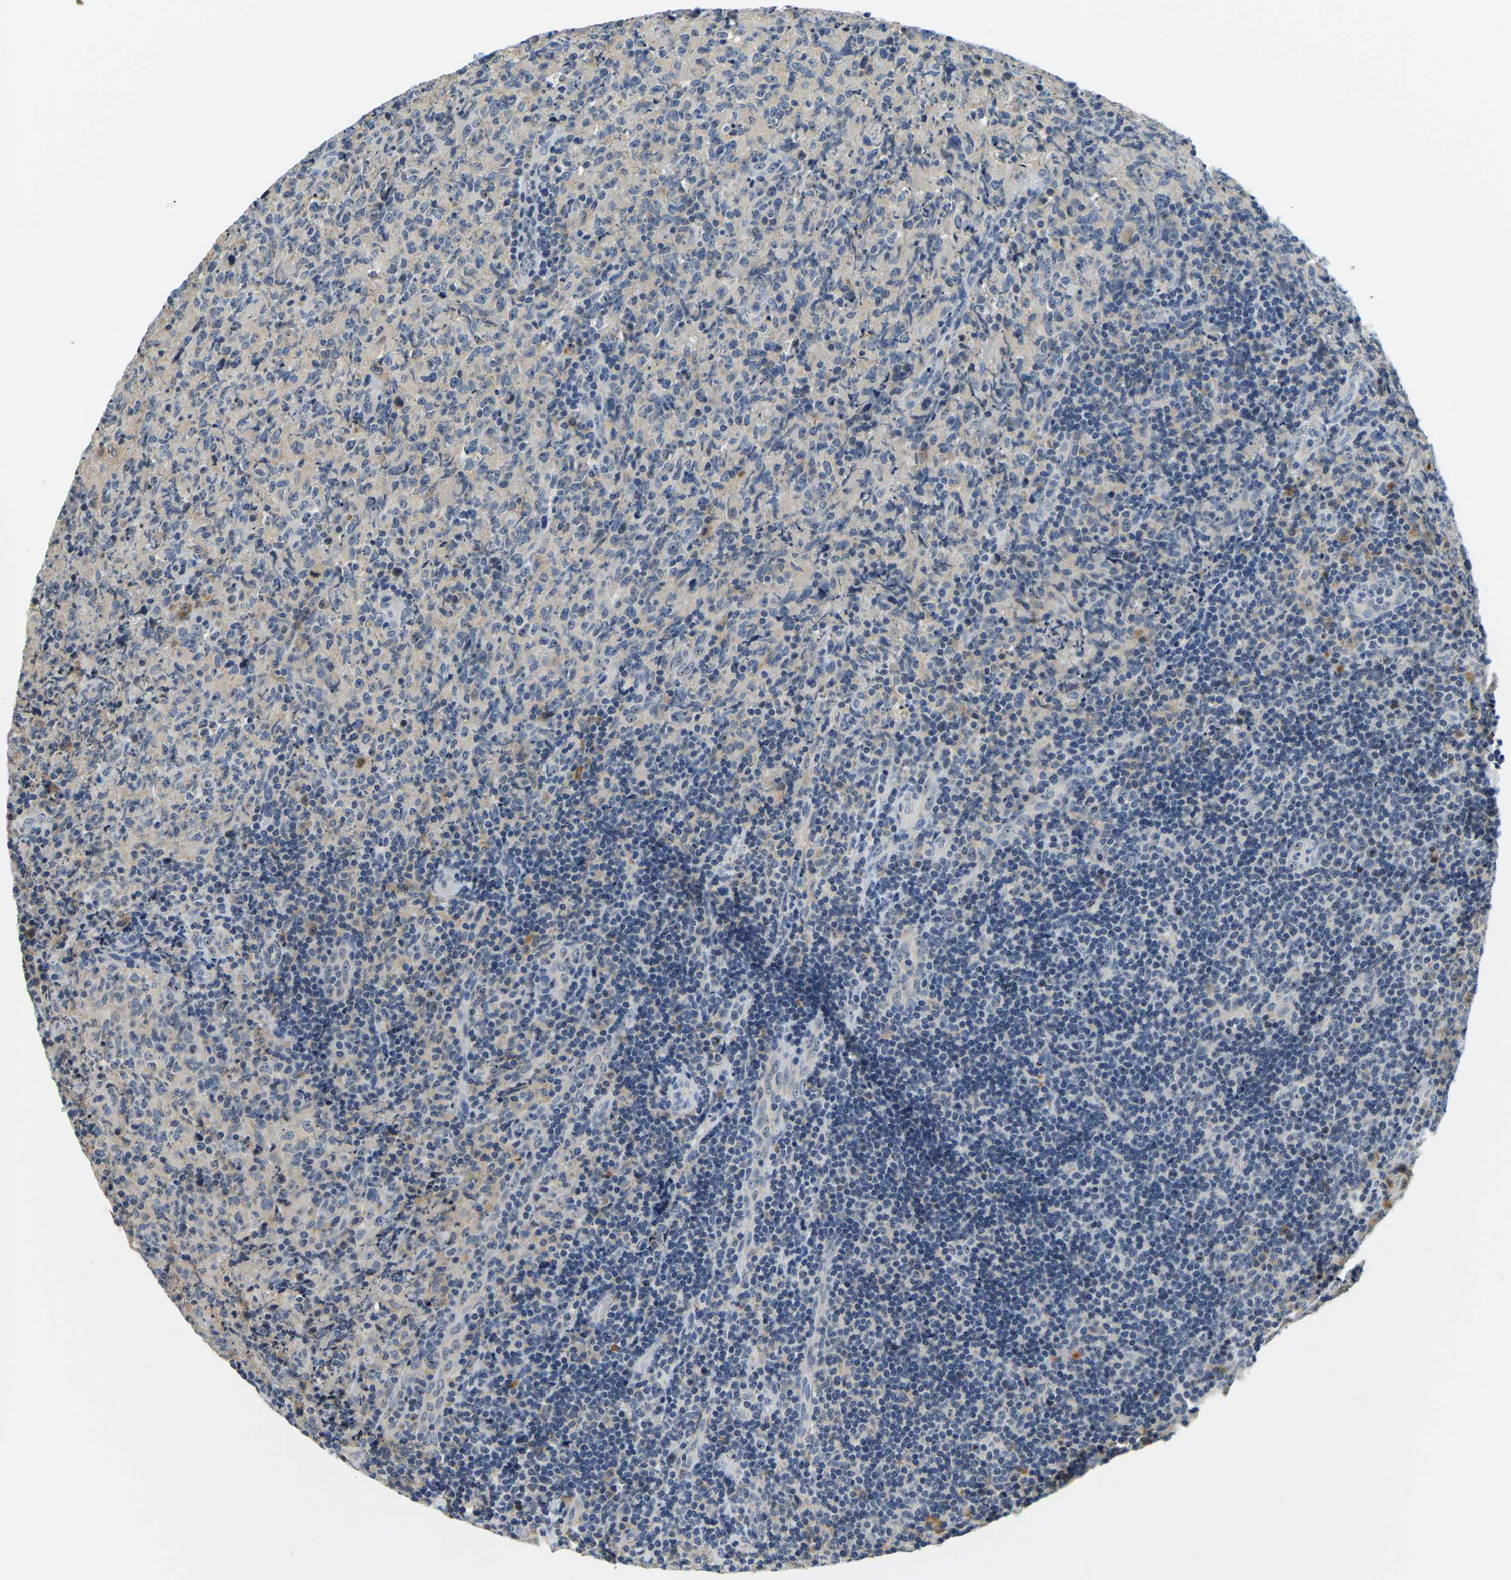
{"staining": {"intensity": "negative", "quantity": "none", "location": "none"}, "tissue": "lymphoma", "cell_type": "Tumor cells", "image_type": "cancer", "snomed": [{"axis": "morphology", "description": "Malignant lymphoma, non-Hodgkin's type, High grade"}, {"axis": "topography", "description": "Tonsil"}], "caption": "Tumor cells are negative for brown protein staining in high-grade malignant lymphoma, non-Hodgkin's type.", "gene": "RRP1", "patient": {"sex": "female", "age": 36}}